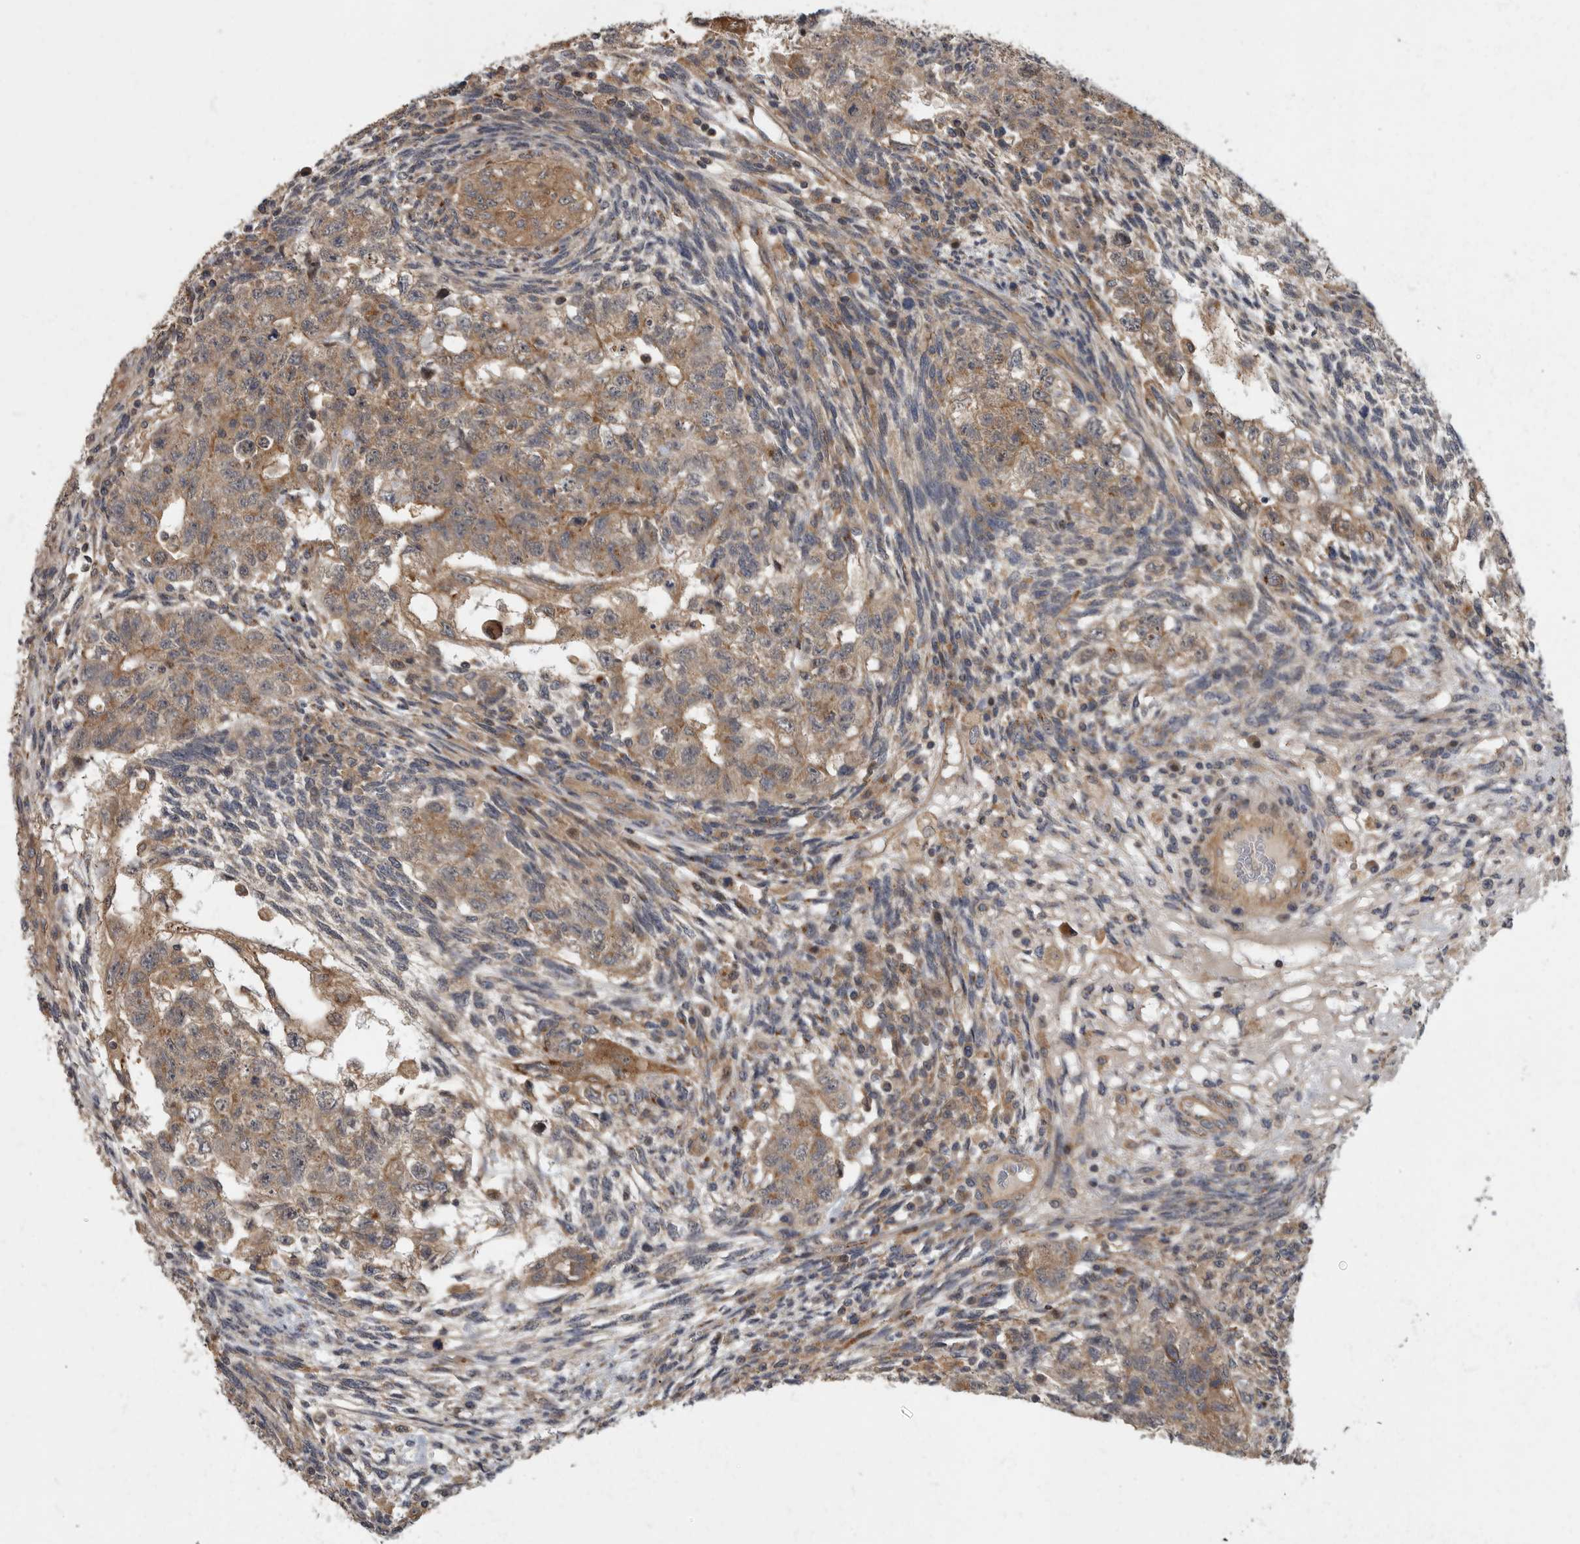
{"staining": {"intensity": "moderate", "quantity": ">75%", "location": "cytoplasmic/membranous"}, "tissue": "testis cancer", "cell_type": "Tumor cells", "image_type": "cancer", "snomed": [{"axis": "morphology", "description": "Normal tissue, NOS"}, {"axis": "morphology", "description": "Carcinoma, Embryonal, NOS"}, {"axis": "topography", "description": "Testis"}], "caption": "IHC photomicrograph of neoplastic tissue: human testis cancer stained using IHC shows medium levels of moderate protein expression localized specifically in the cytoplasmic/membranous of tumor cells, appearing as a cytoplasmic/membranous brown color.", "gene": "IQCK", "patient": {"sex": "male", "age": 36}}